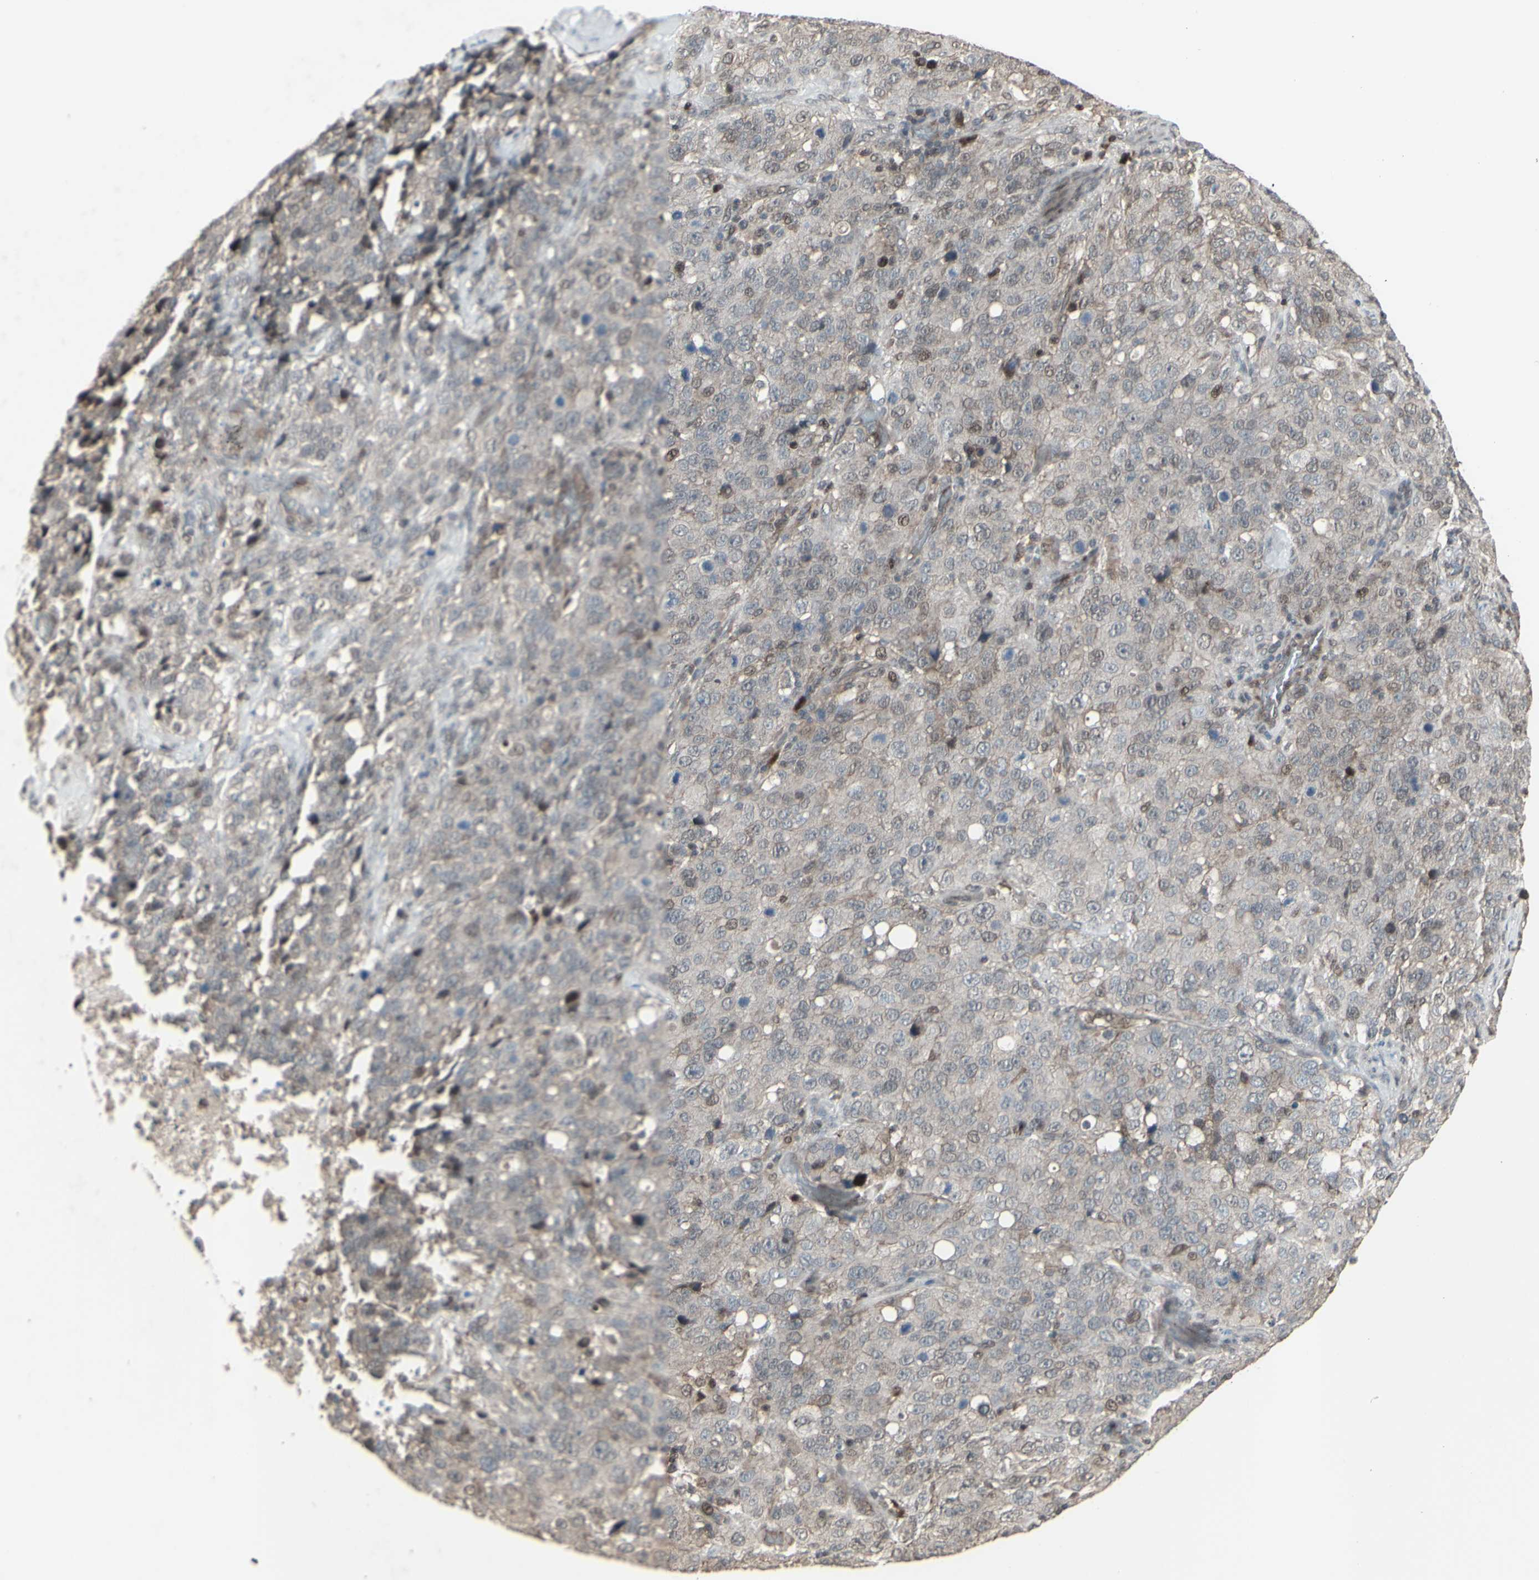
{"staining": {"intensity": "weak", "quantity": "25%-75%", "location": "cytoplasmic/membranous"}, "tissue": "stomach cancer", "cell_type": "Tumor cells", "image_type": "cancer", "snomed": [{"axis": "morphology", "description": "Normal tissue, NOS"}, {"axis": "morphology", "description": "Adenocarcinoma, NOS"}, {"axis": "topography", "description": "Stomach"}], "caption": "This is an image of immunohistochemistry staining of stomach cancer, which shows weak positivity in the cytoplasmic/membranous of tumor cells.", "gene": "CD33", "patient": {"sex": "male", "age": 48}}